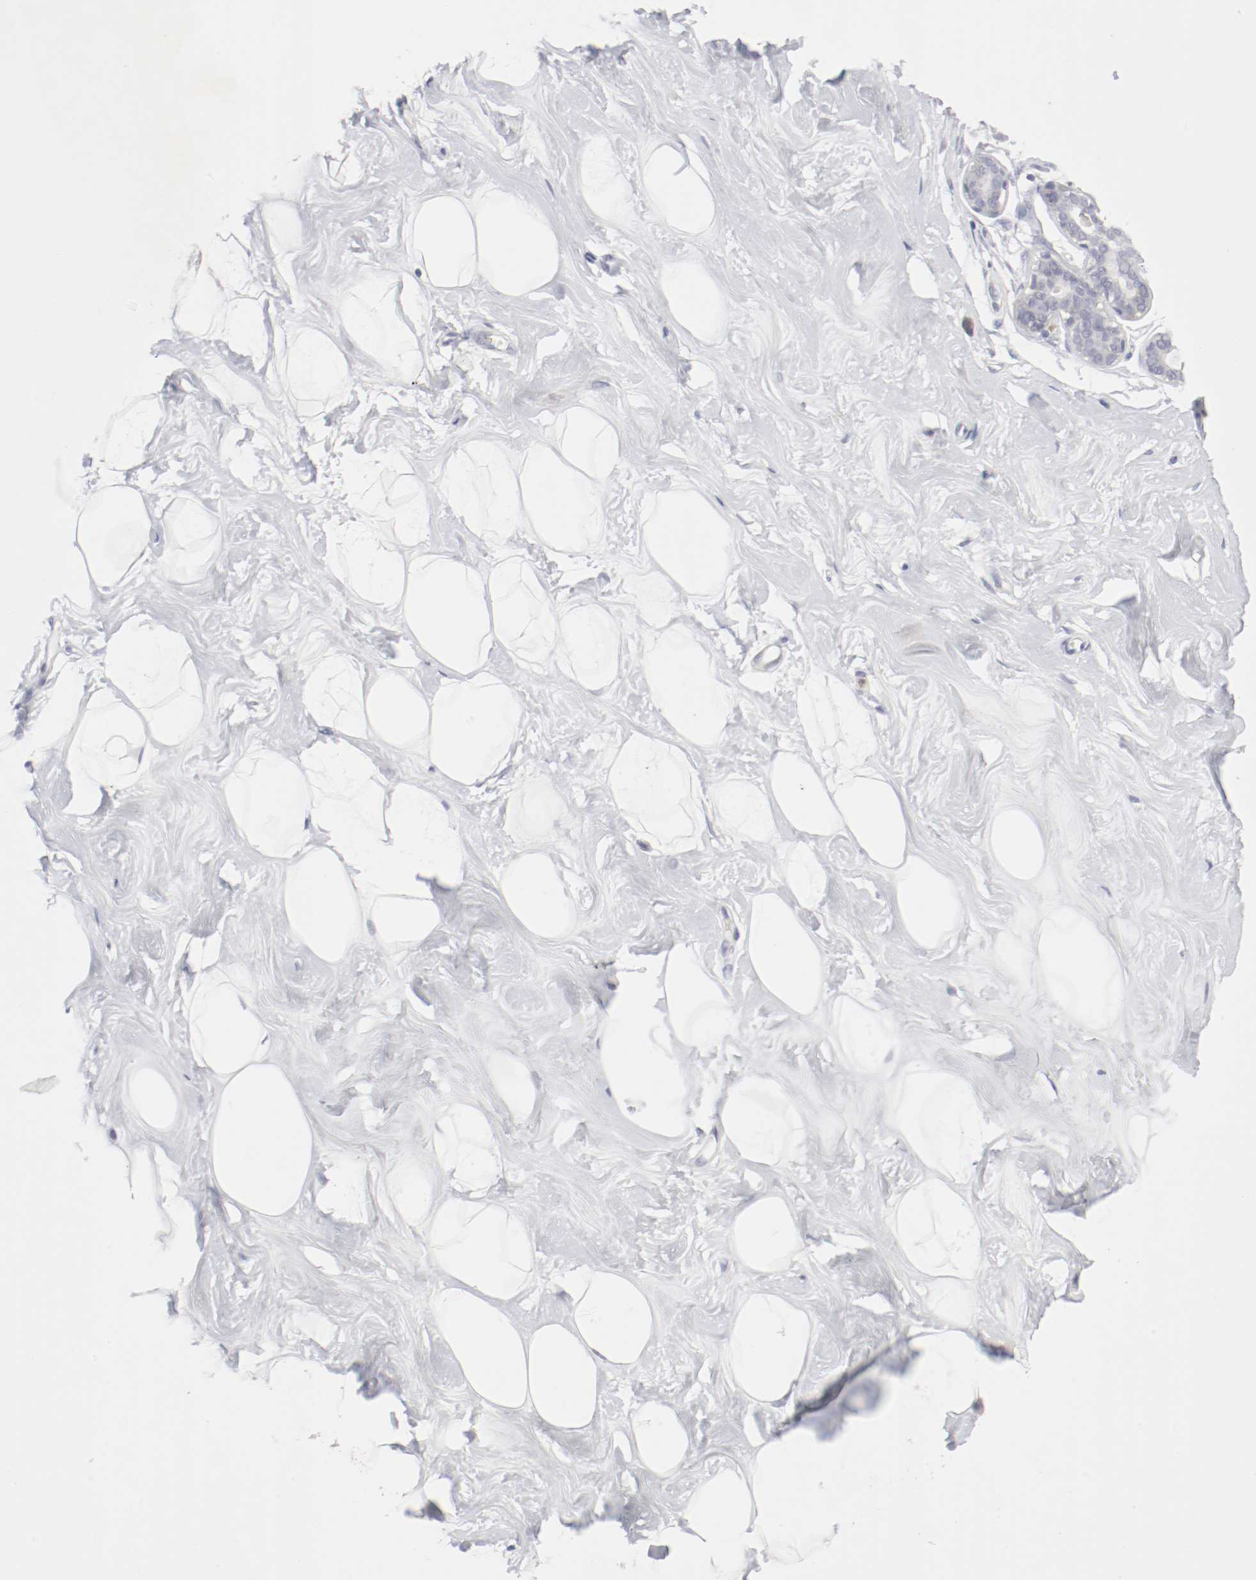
{"staining": {"intensity": "negative", "quantity": "none", "location": "none"}, "tissue": "breast", "cell_type": "Adipocytes", "image_type": "normal", "snomed": [{"axis": "morphology", "description": "Normal tissue, NOS"}, {"axis": "topography", "description": "Breast"}], "caption": "A high-resolution photomicrograph shows immunohistochemistry (IHC) staining of normal breast, which reveals no significant expression in adipocytes.", "gene": "ITGAX", "patient": {"sex": "female", "age": 23}}